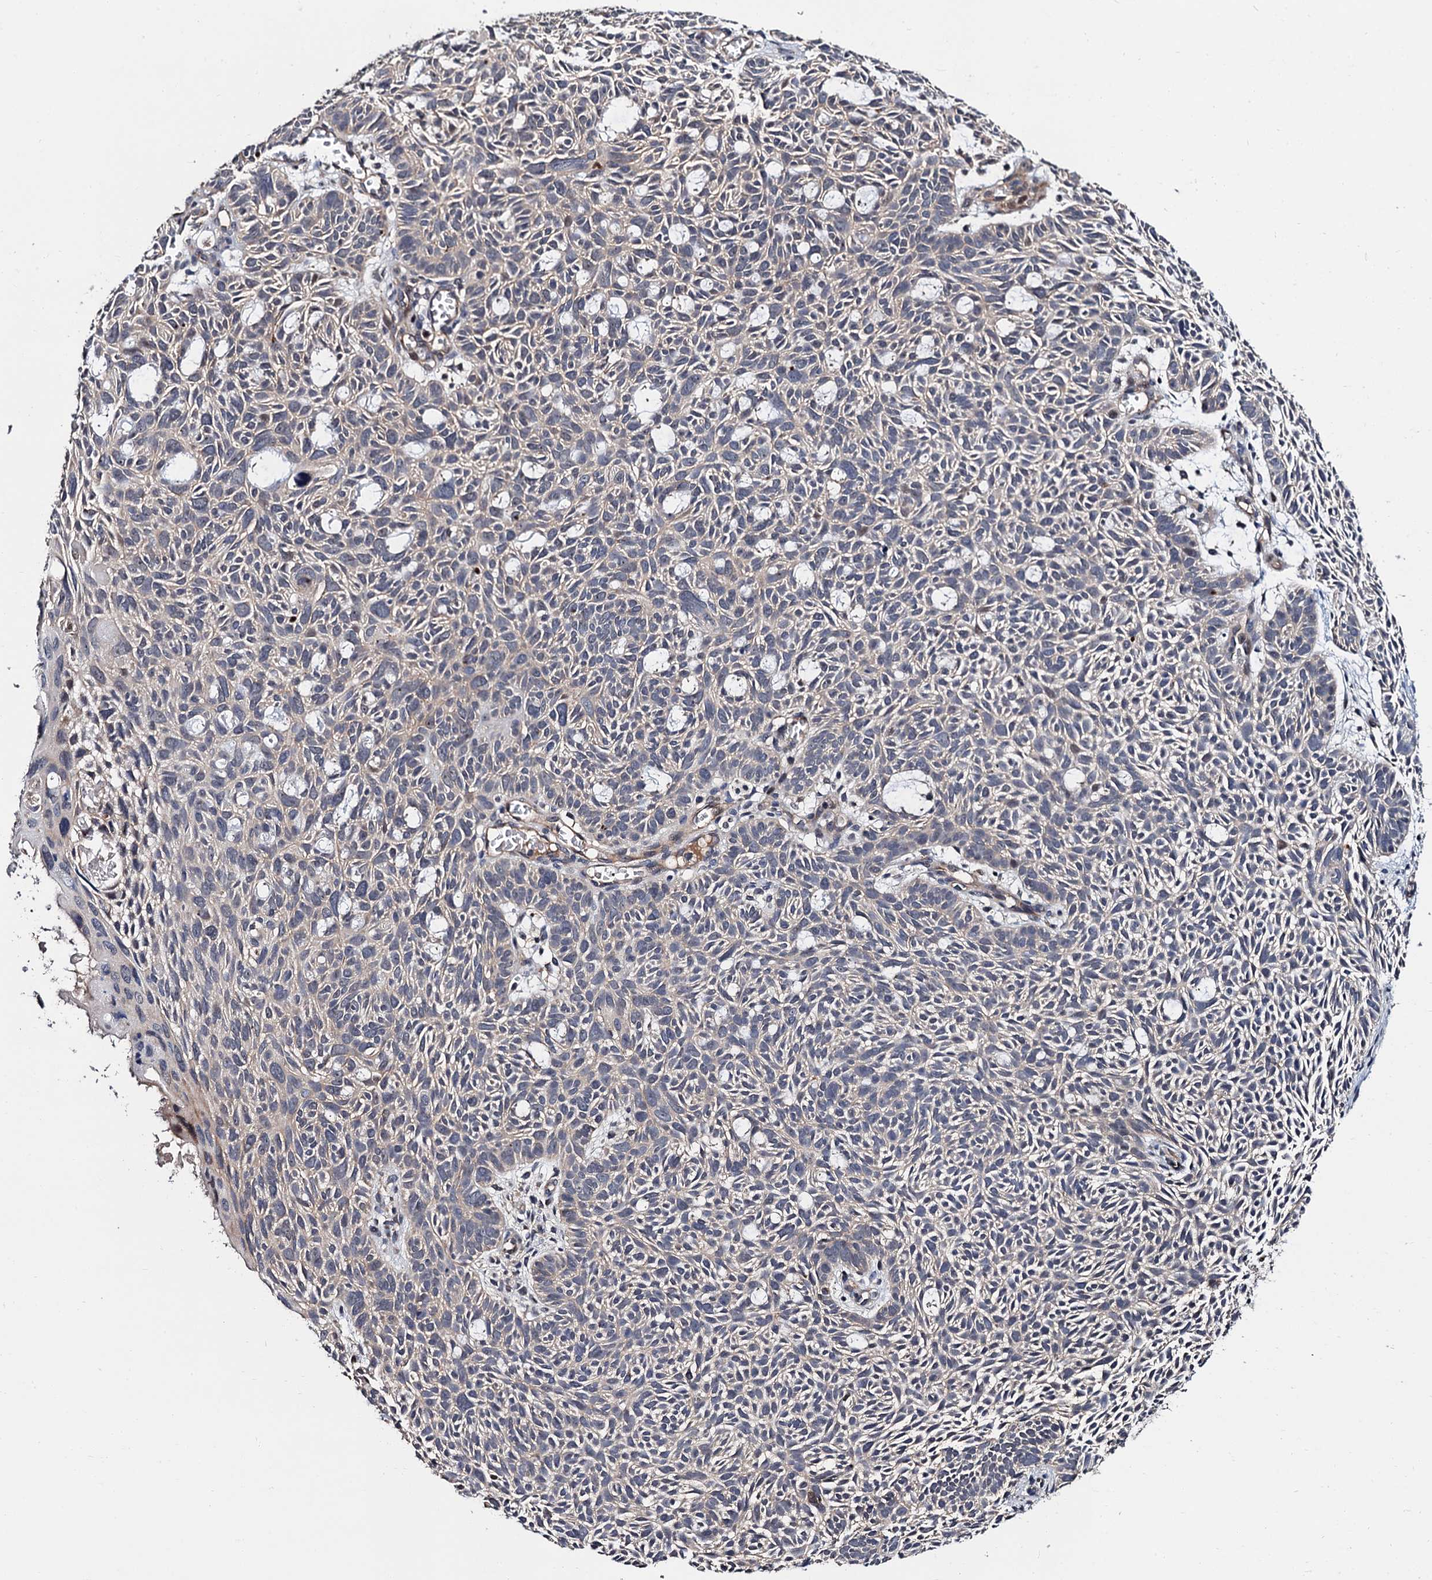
{"staining": {"intensity": "negative", "quantity": "none", "location": "none"}, "tissue": "skin cancer", "cell_type": "Tumor cells", "image_type": "cancer", "snomed": [{"axis": "morphology", "description": "Basal cell carcinoma"}, {"axis": "topography", "description": "Skin"}], "caption": "Immunohistochemical staining of skin cancer shows no significant expression in tumor cells. (DAB immunohistochemistry (IHC) visualized using brightfield microscopy, high magnification).", "gene": "TRMT112", "patient": {"sex": "male", "age": 69}}